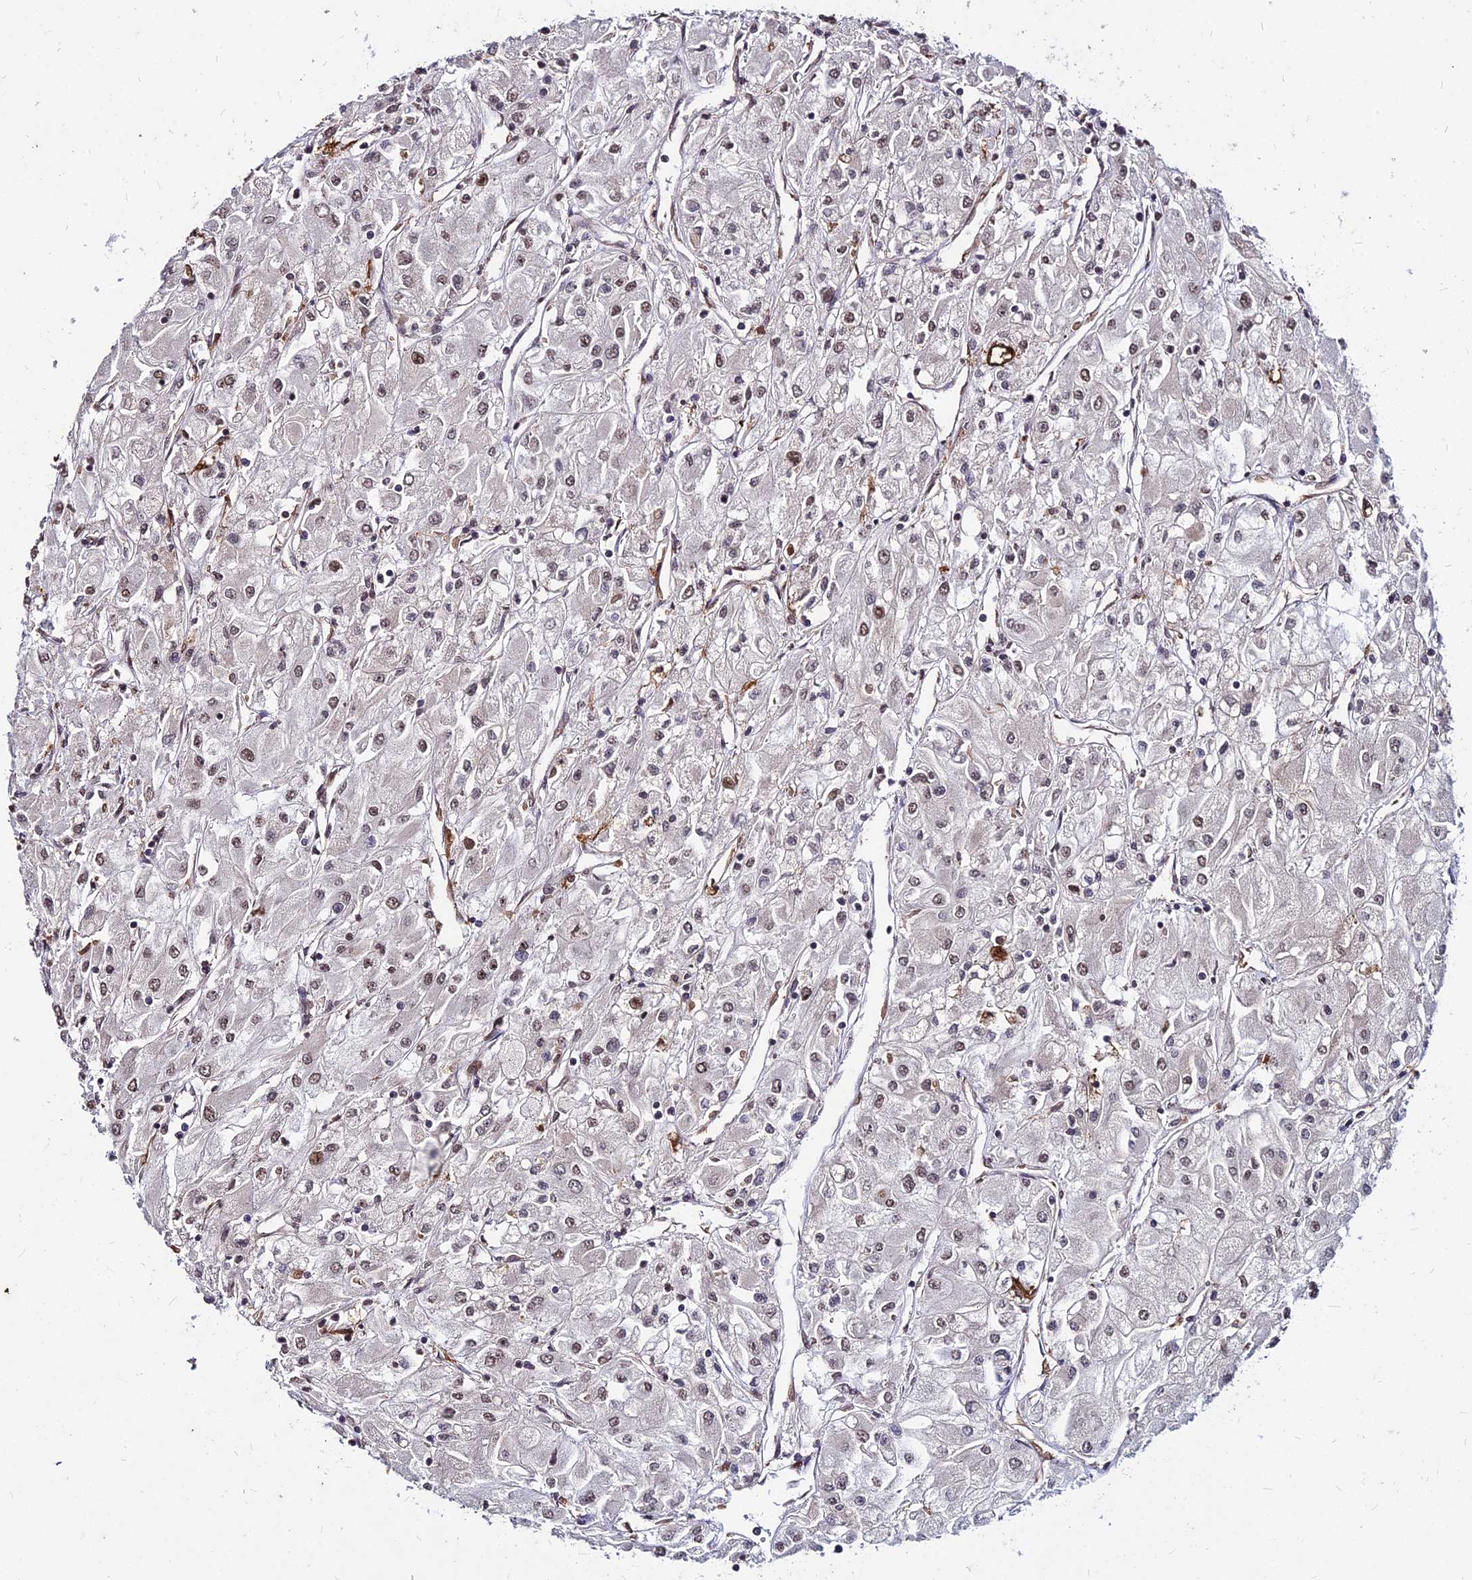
{"staining": {"intensity": "weak", "quantity": "25%-75%", "location": "nuclear"}, "tissue": "renal cancer", "cell_type": "Tumor cells", "image_type": "cancer", "snomed": [{"axis": "morphology", "description": "Adenocarcinoma, NOS"}, {"axis": "topography", "description": "Kidney"}], "caption": "A brown stain shows weak nuclear positivity of a protein in renal cancer (adenocarcinoma) tumor cells. The staining was performed using DAB (3,3'-diaminobenzidine), with brown indicating positive protein expression. Nuclei are stained blue with hematoxylin.", "gene": "ZBED4", "patient": {"sex": "male", "age": 80}}